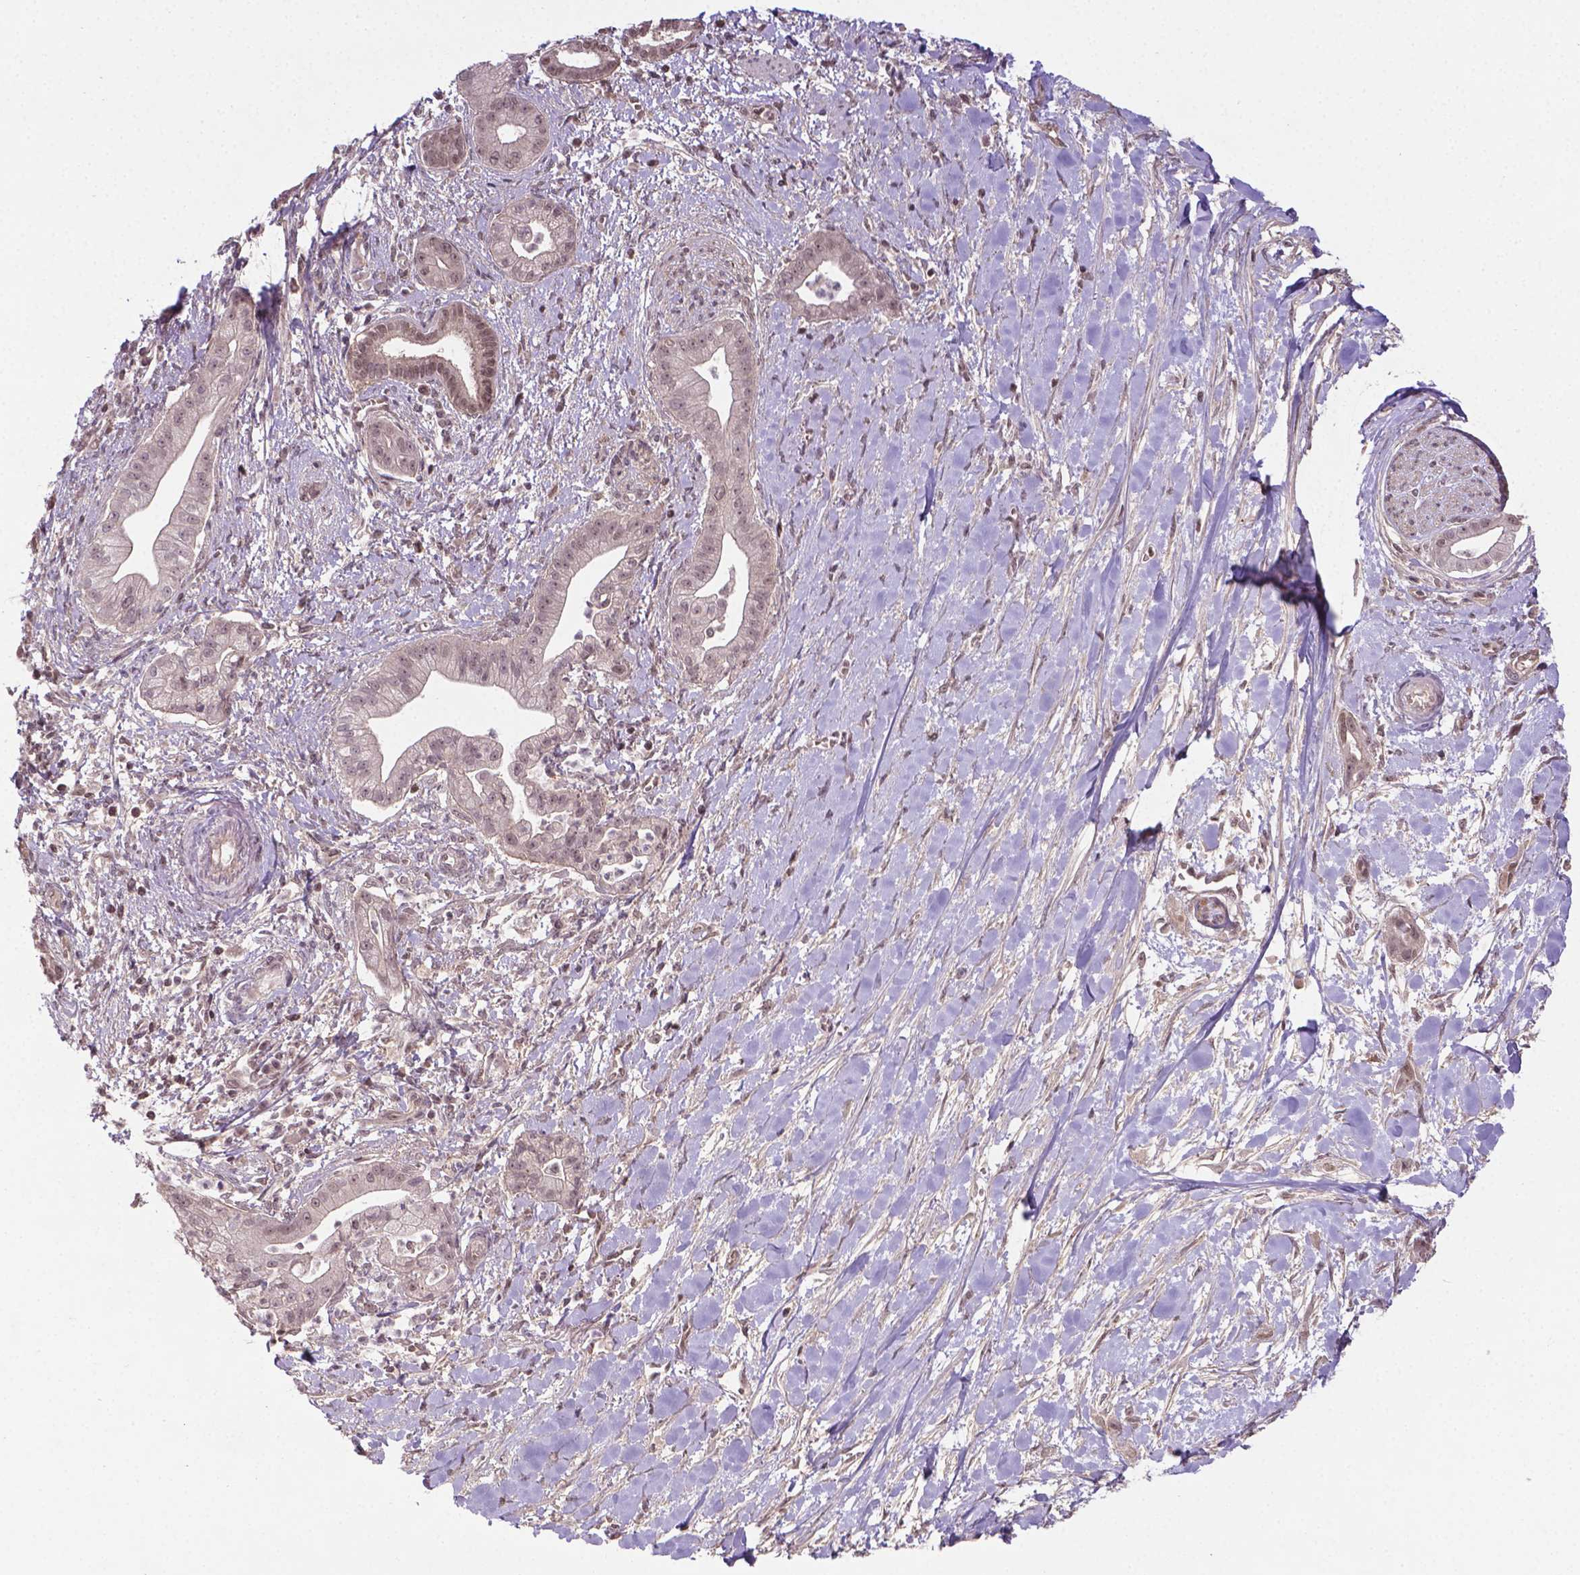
{"staining": {"intensity": "weak", "quantity": ">75%", "location": "nuclear"}, "tissue": "pancreatic cancer", "cell_type": "Tumor cells", "image_type": "cancer", "snomed": [{"axis": "morphology", "description": "Normal tissue, NOS"}, {"axis": "morphology", "description": "Adenocarcinoma, NOS"}, {"axis": "topography", "description": "Lymph node"}, {"axis": "topography", "description": "Pancreas"}], "caption": "The histopathology image displays a brown stain indicating the presence of a protein in the nuclear of tumor cells in pancreatic adenocarcinoma.", "gene": "ANKRD54", "patient": {"sex": "female", "age": 58}}